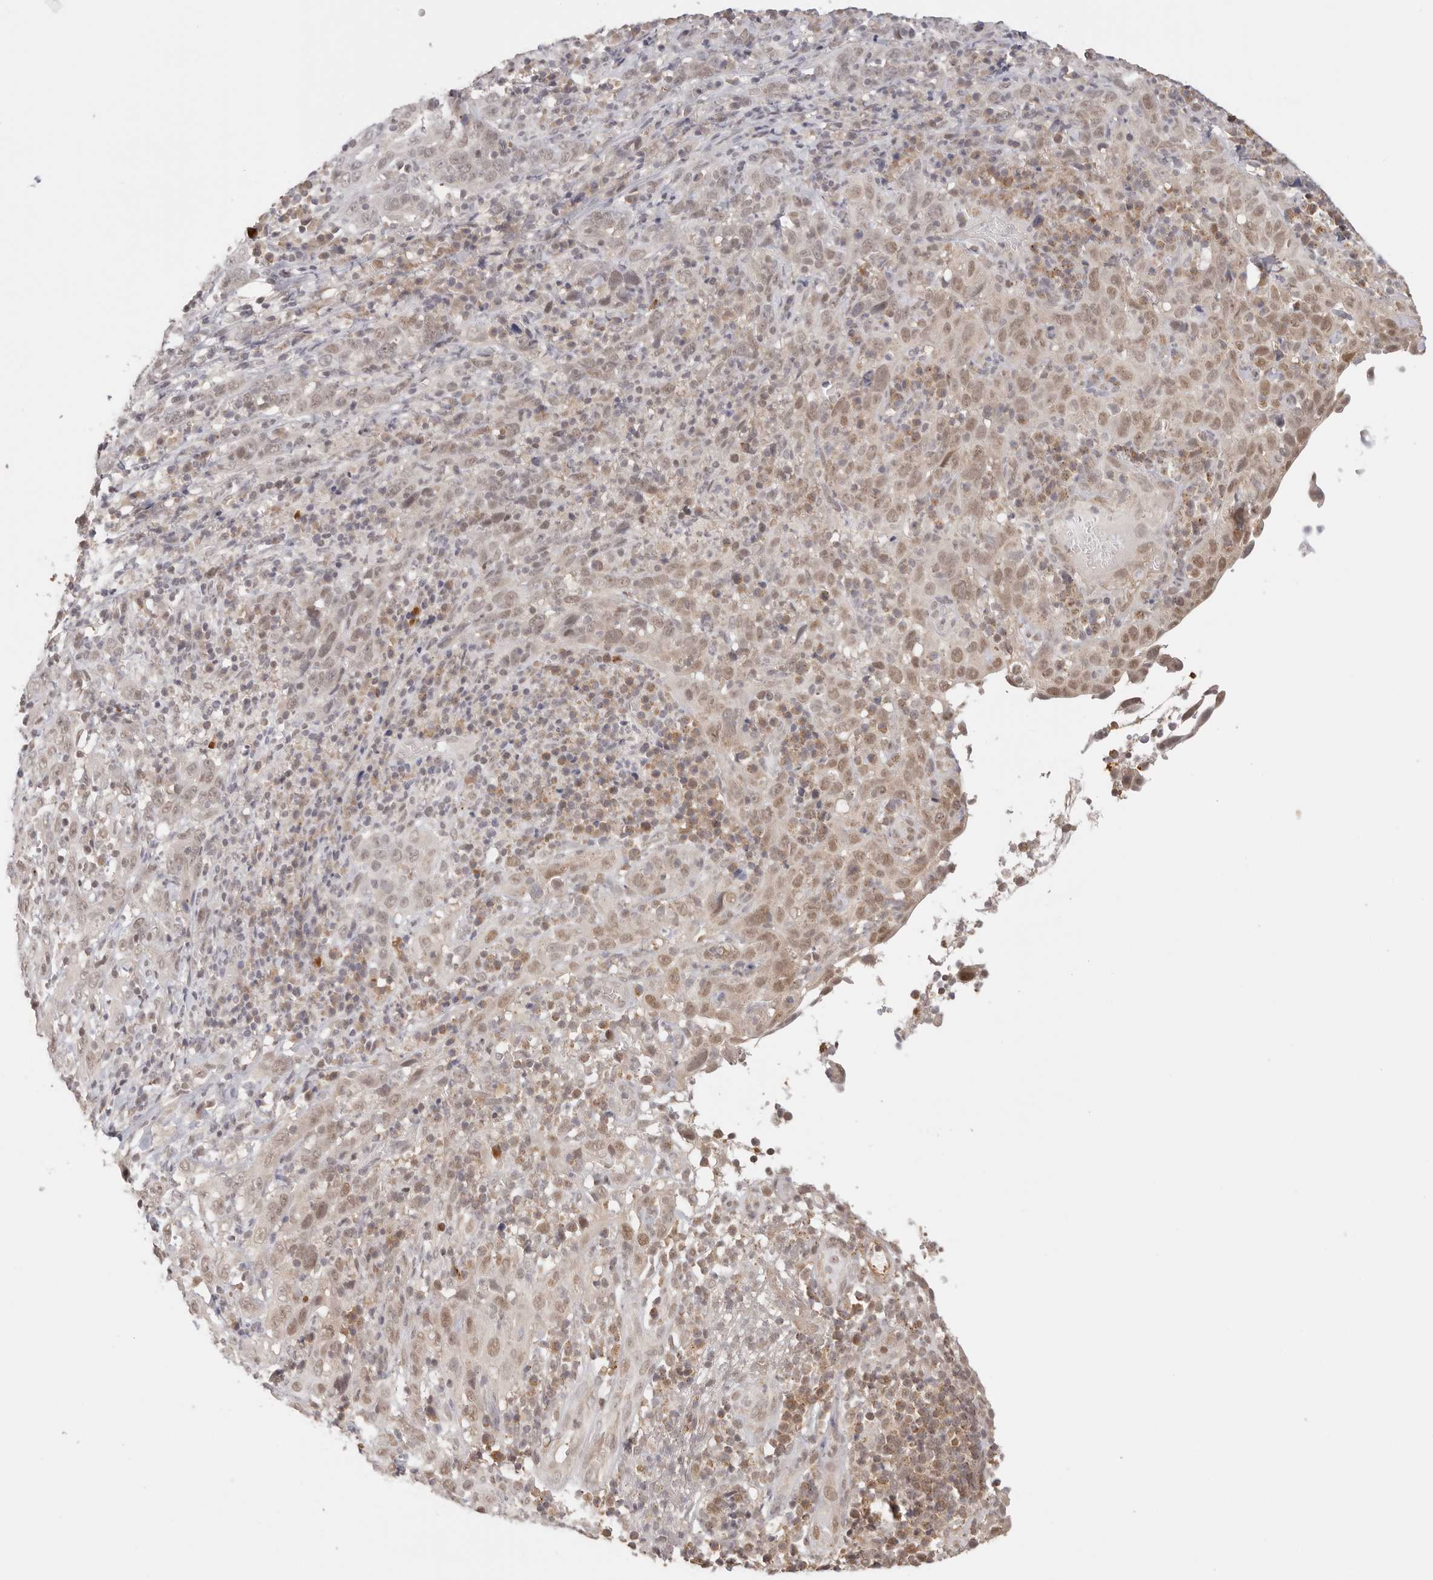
{"staining": {"intensity": "moderate", "quantity": ">75%", "location": "nuclear"}, "tissue": "cervical cancer", "cell_type": "Tumor cells", "image_type": "cancer", "snomed": [{"axis": "morphology", "description": "Squamous cell carcinoma, NOS"}, {"axis": "topography", "description": "Cervix"}], "caption": "This is a photomicrograph of immunohistochemistry (IHC) staining of squamous cell carcinoma (cervical), which shows moderate expression in the nuclear of tumor cells.", "gene": "RFC3", "patient": {"sex": "female", "age": 46}}